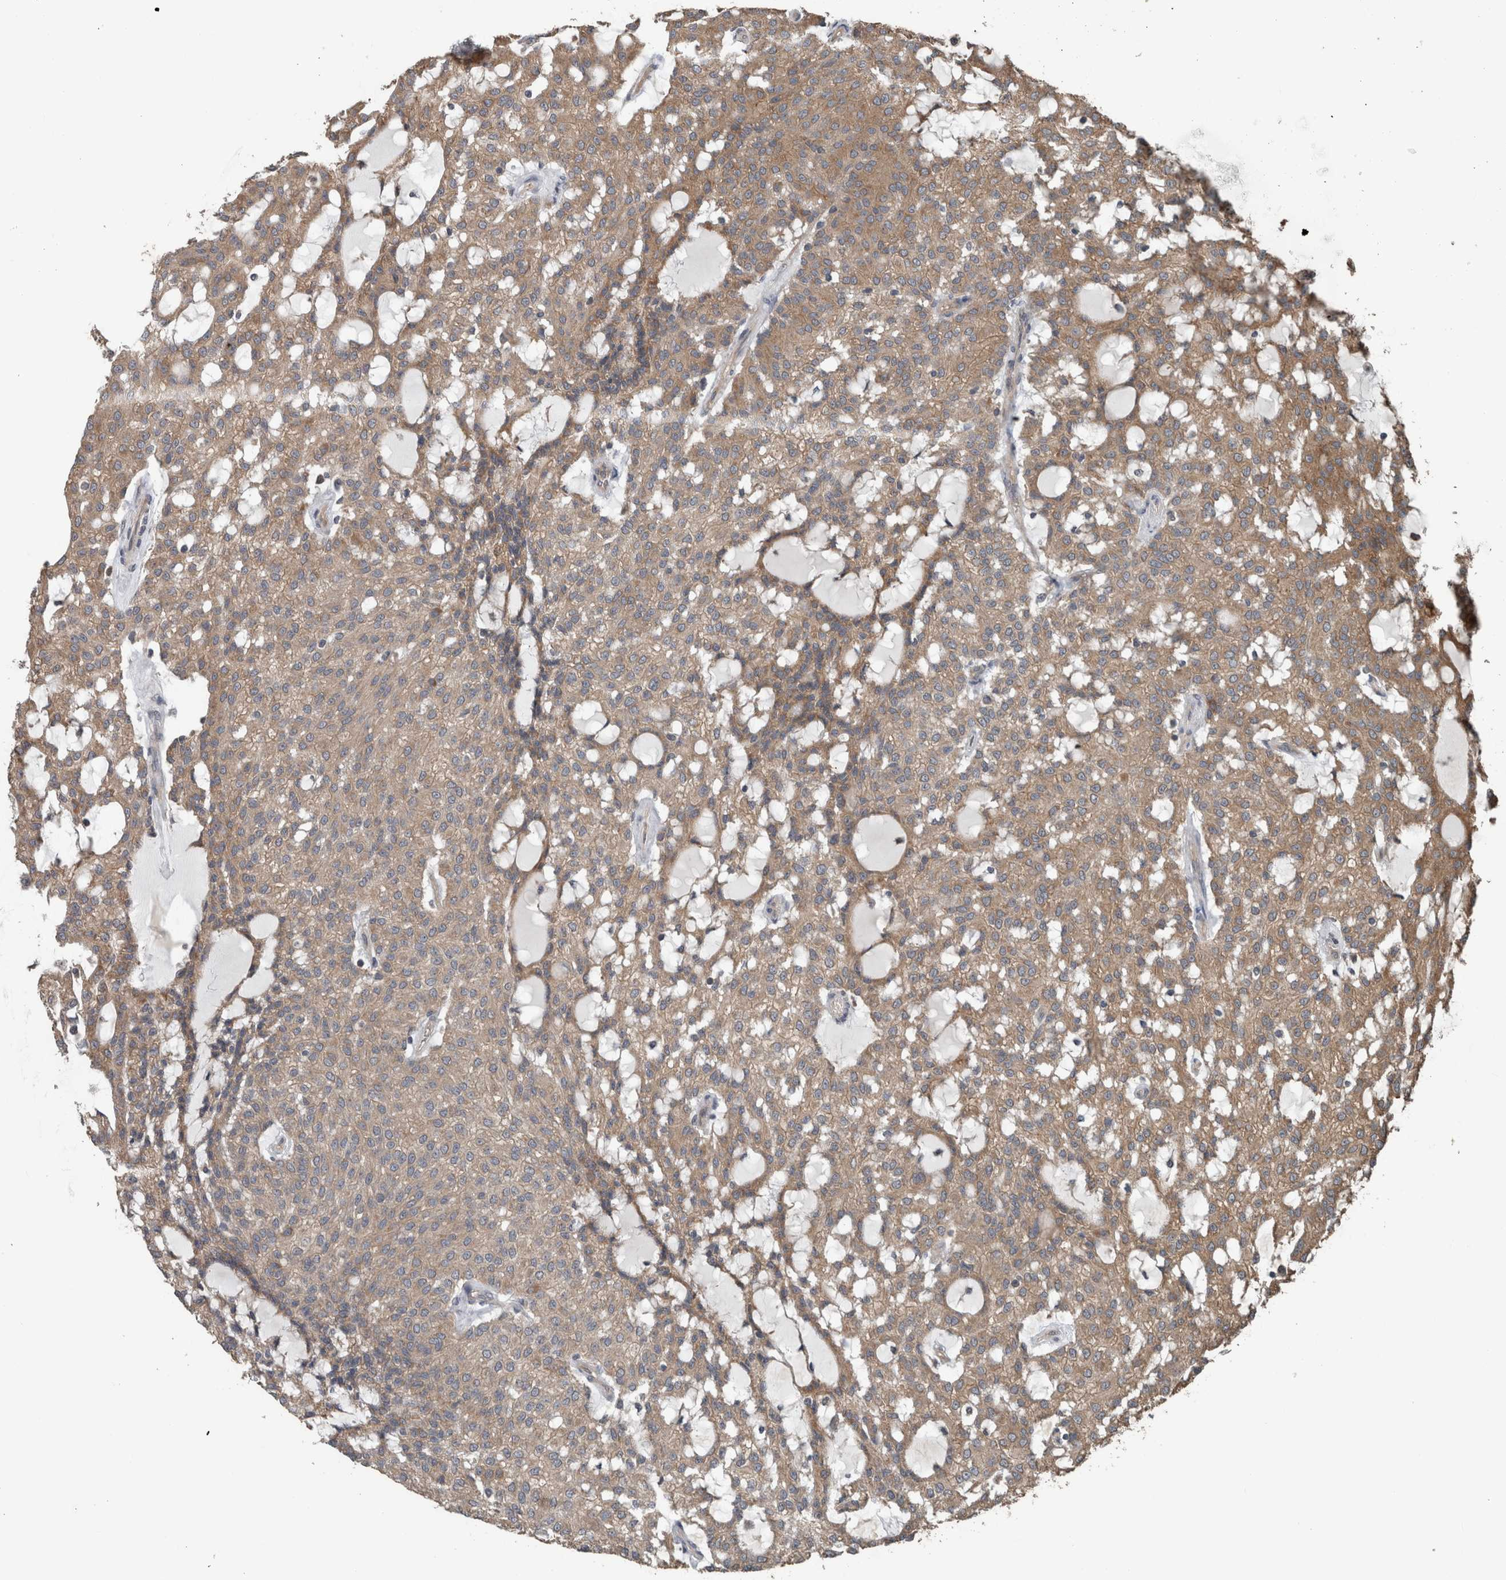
{"staining": {"intensity": "moderate", "quantity": ">75%", "location": "cytoplasmic/membranous"}, "tissue": "renal cancer", "cell_type": "Tumor cells", "image_type": "cancer", "snomed": [{"axis": "morphology", "description": "Adenocarcinoma, NOS"}, {"axis": "topography", "description": "Kidney"}], "caption": "This histopathology image reveals renal cancer (adenocarcinoma) stained with immunohistochemistry to label a protein in brown. The cytoplasmic/membranous of tumor cells show moderate positivity for the protein. Nuclei are counter-stained blue.", "gene": "RIOK3", "patient": {"sex": "male", "age": 63}}